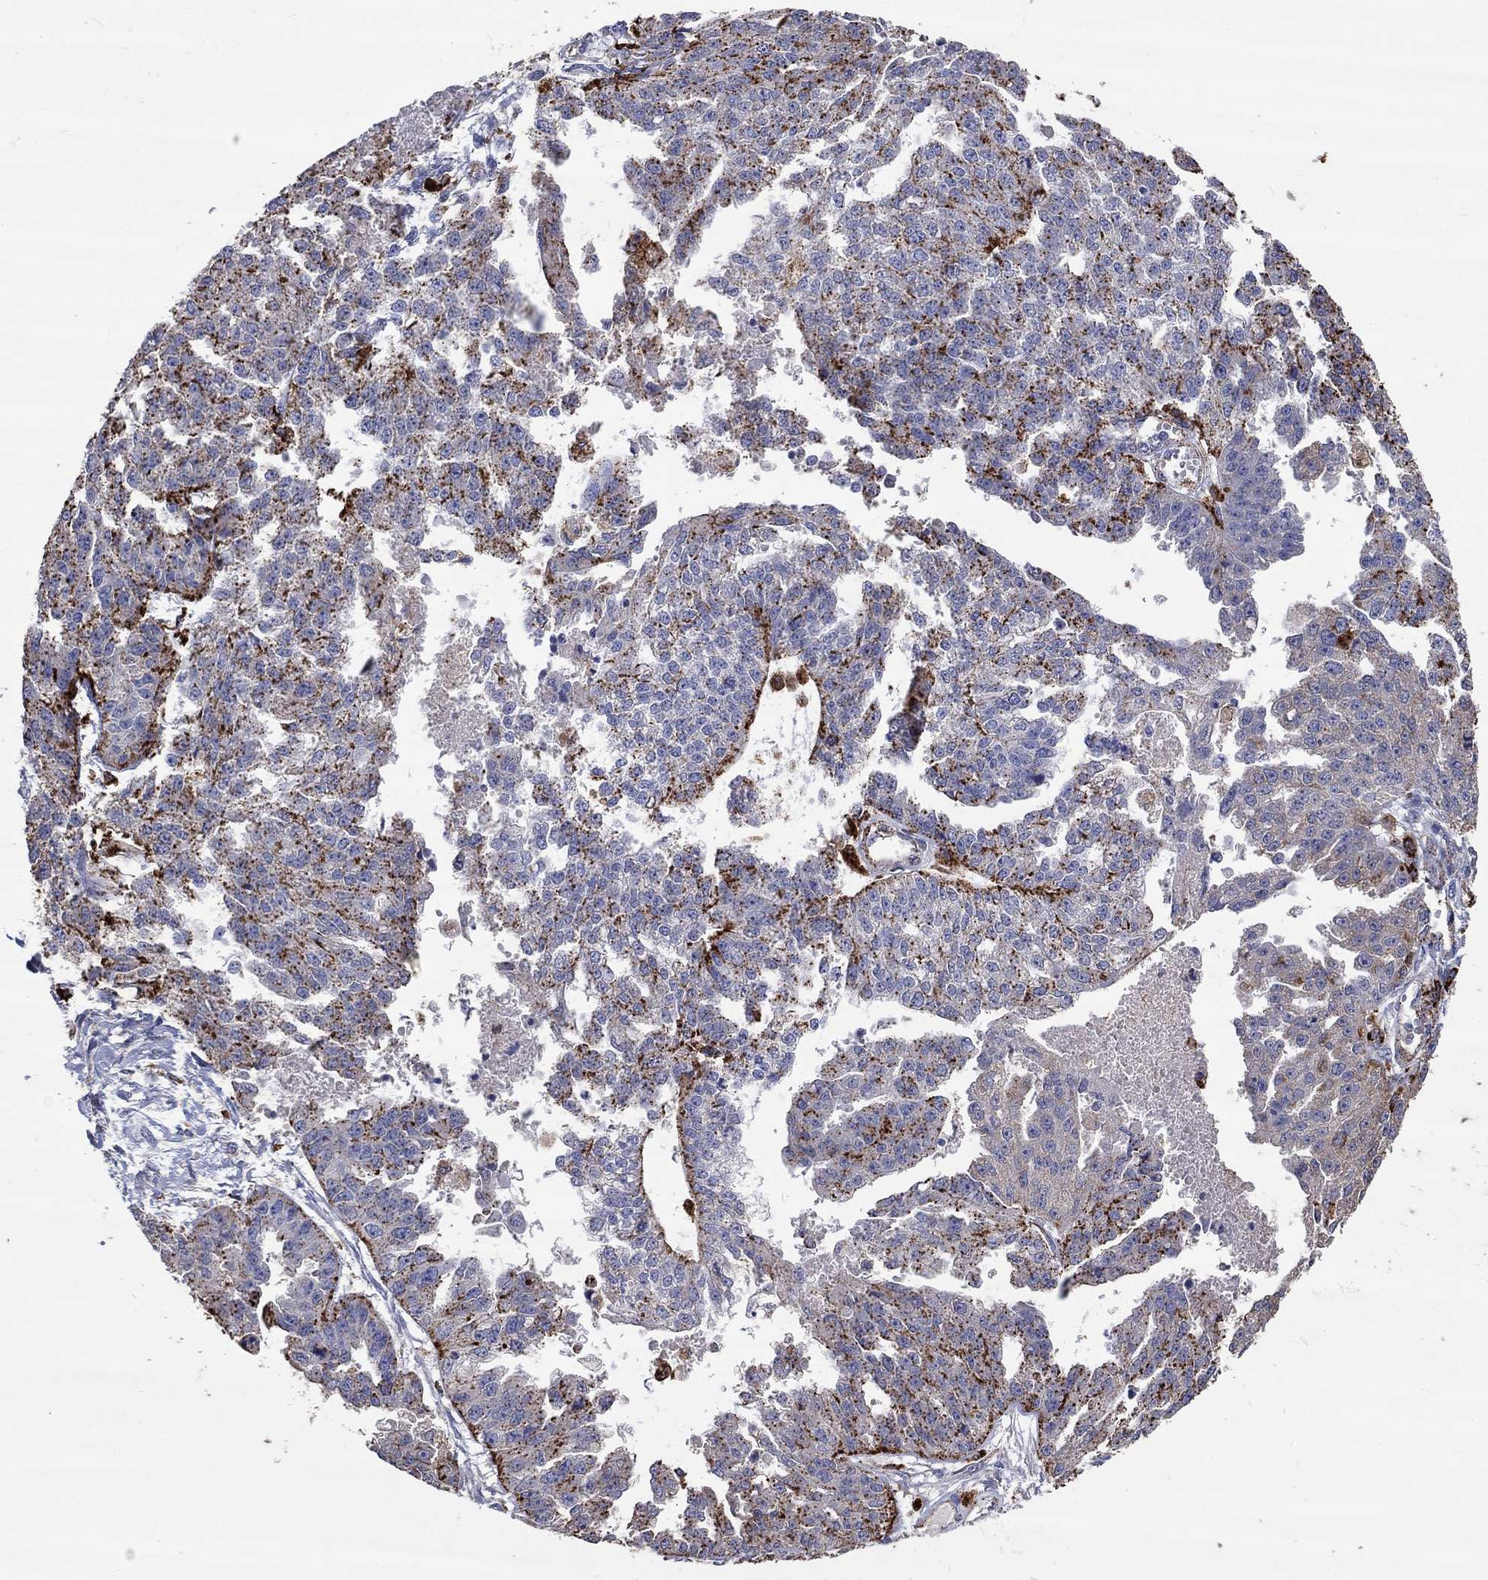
{"staining": {"intensity": "strong", "quantity": ">75%", "location": "cytoplasmic/membranous"}, "tissue": "ovarian cancer", "cell_type": "Tumor cells", "image_type": "cancer", "snomed": [{"axis": "morphology", "description": "Cystadenocarcinoma, serous, NOS"}, {"axis": "topography", "description": "Ovary"}], "caption": "A high-resolution photomicrograph shows immunohistochemistry (IHC) staining of ovarian cancer (serous cystadenocarcinoma), which demonstrates strong cytoplasmic/membranous expression in about >75% of tumor cells. (DAB (3,3'-diaminobenzidine) = brown stain, brightfield microscopy at high magnification).", "gene": "CTSB", "patient": {"sex": "female", "age": 58}}